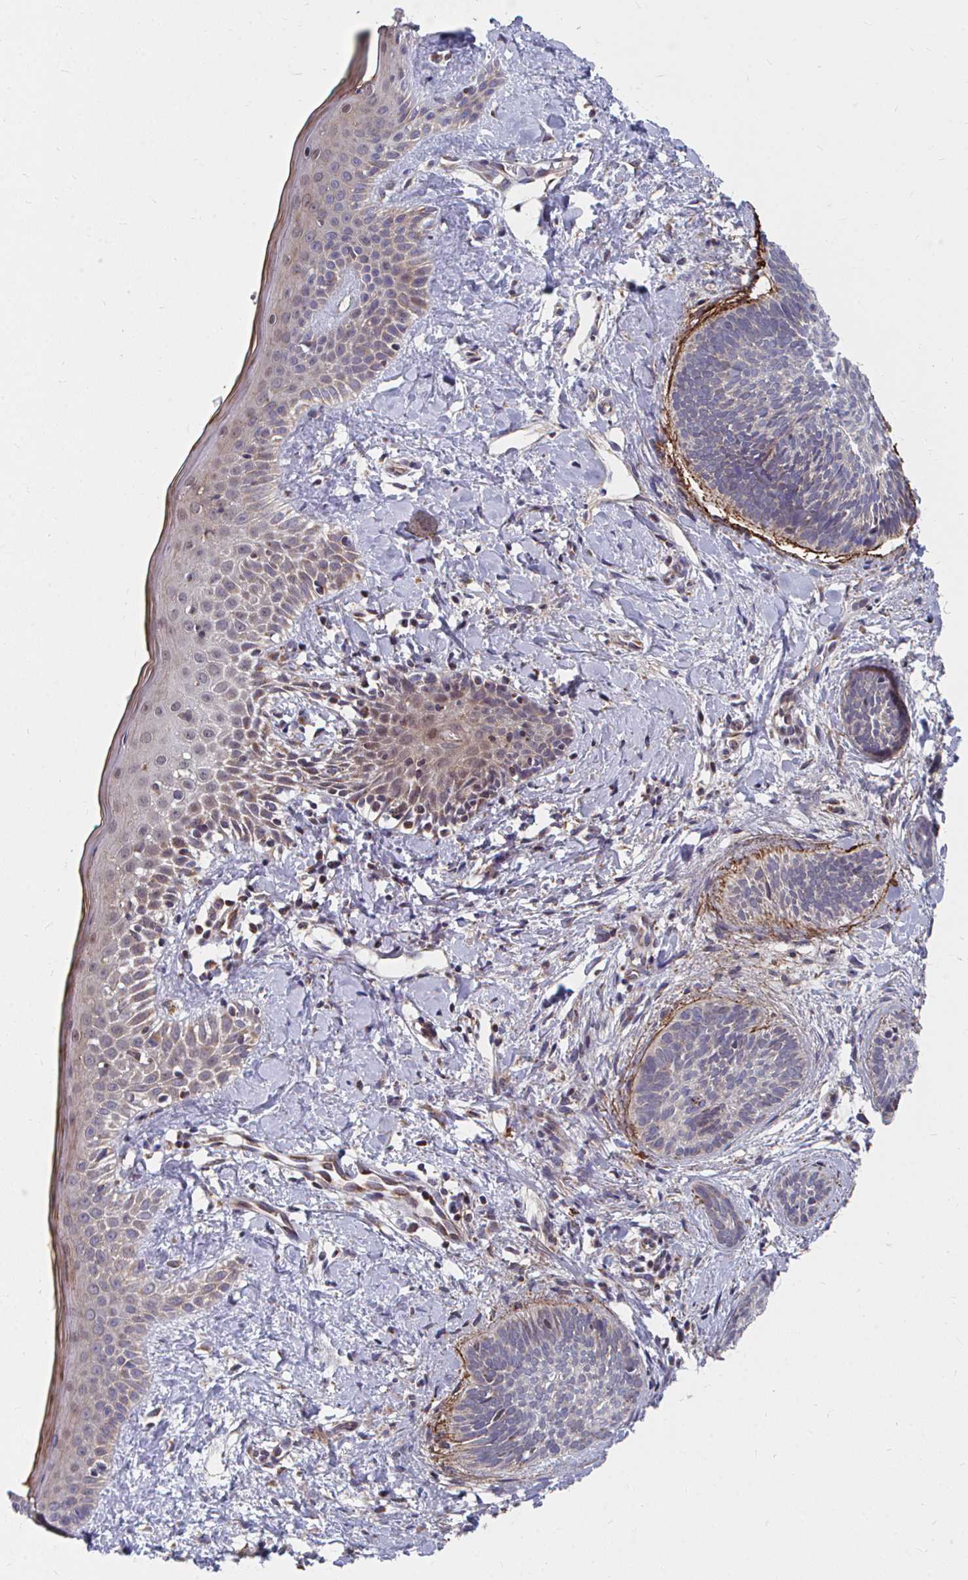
{"staining": {"intensity": "weak", "quantity": "<25%", "location": "cytoplasmic/membranous"}, "tissue": "skin cancer", "cell_type": "Tumor cells", "image_type": "cancer", "snomed": [{"axis": "morphology", "description": "Basal cell carcinoma"}, {"axis": "topography", "description": "Skin"}], "caption": "Basal cell carcinoma (skin) was stained to show a protein in brown. There is no significant expression in tumor cells.", "gene": "PEX3", "patient": {"sex": "female", "age": 81}}